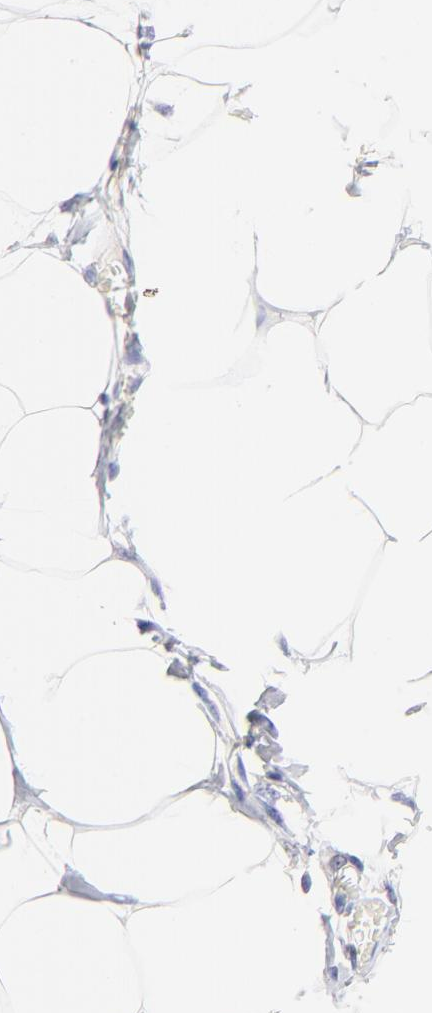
{"staining": {"intensity": "negative", "quantity": "none", "location": "none"}, "tissue": "breast", "cell_type": "Adipocytes", "image_type": "normal", "snomed": [{"axis": "morphology", "description": "Normal tissue, NOS"}, {"axis": "topography", "description": "Breast"}, {"axis": "topography", "description": "Adipose tissue"}], "caption": "This is an immunohistochemistry (IHC) histopathology image of unremarkable breast. There is no expression in adipocytes.", "gene": "RAB3A", "patient": {"sex": "female", "age": 25}}